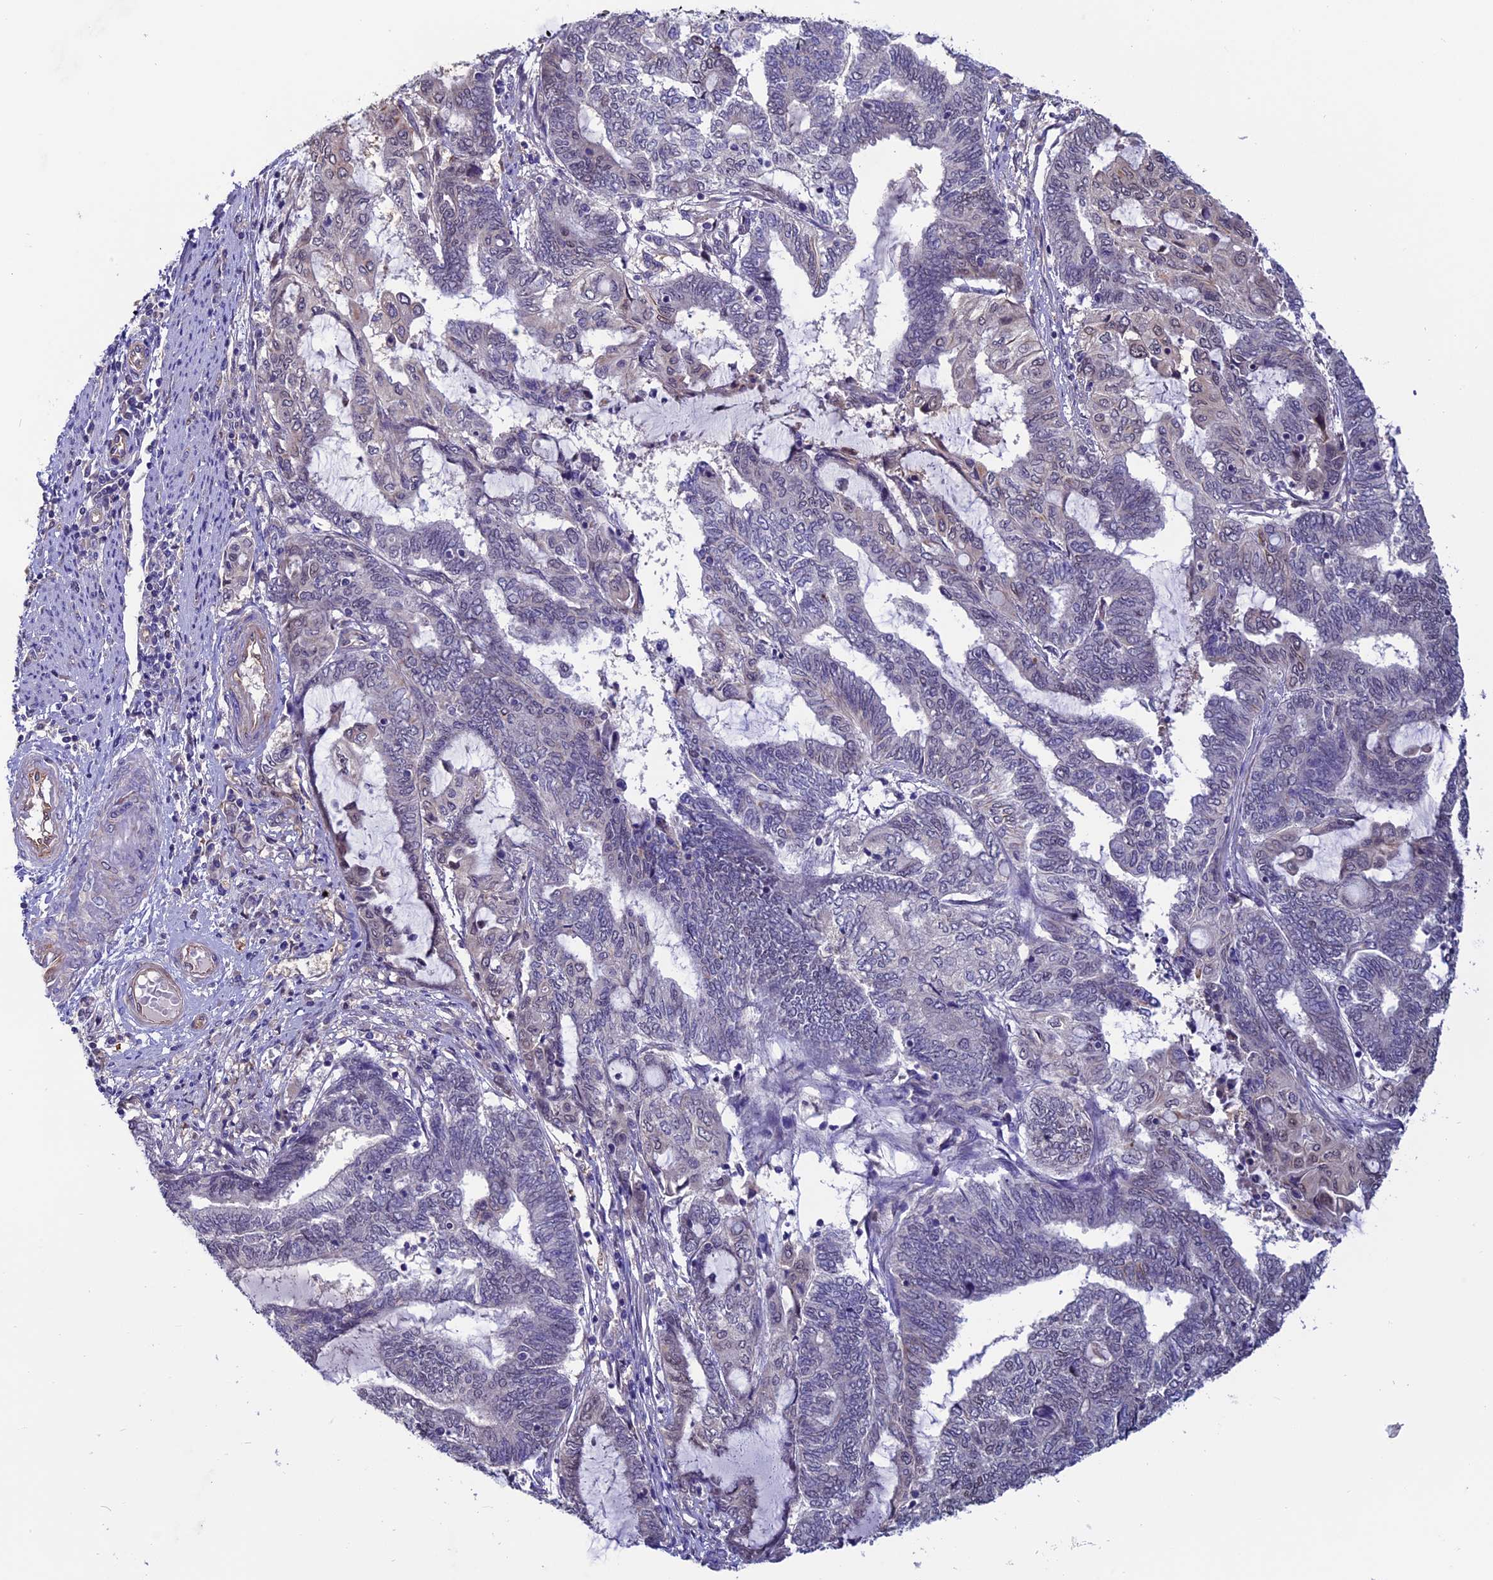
{"staining": {"intensity": "negative", "quantity": "none", "location": "none"}, "tissue": "endometrial cancer", "cell_type": "Tumor cells", "image_type": "cancer", "snomed": [{"axis": "morphology", "description": "Adenocarcinoma, NOS"}, {"axis": "topography", "description": "Uterus"}, {"axis": "topography", "description": "Endometrium"}], "caption": "Tumor cells show no significant staining in endometrial cancer. (DAB immunohistochemistry (IHC) visualized using brightfield microscopy, high magnification).", "gene": "PDILT", "patient": {"sex": "female", "age": 70}}